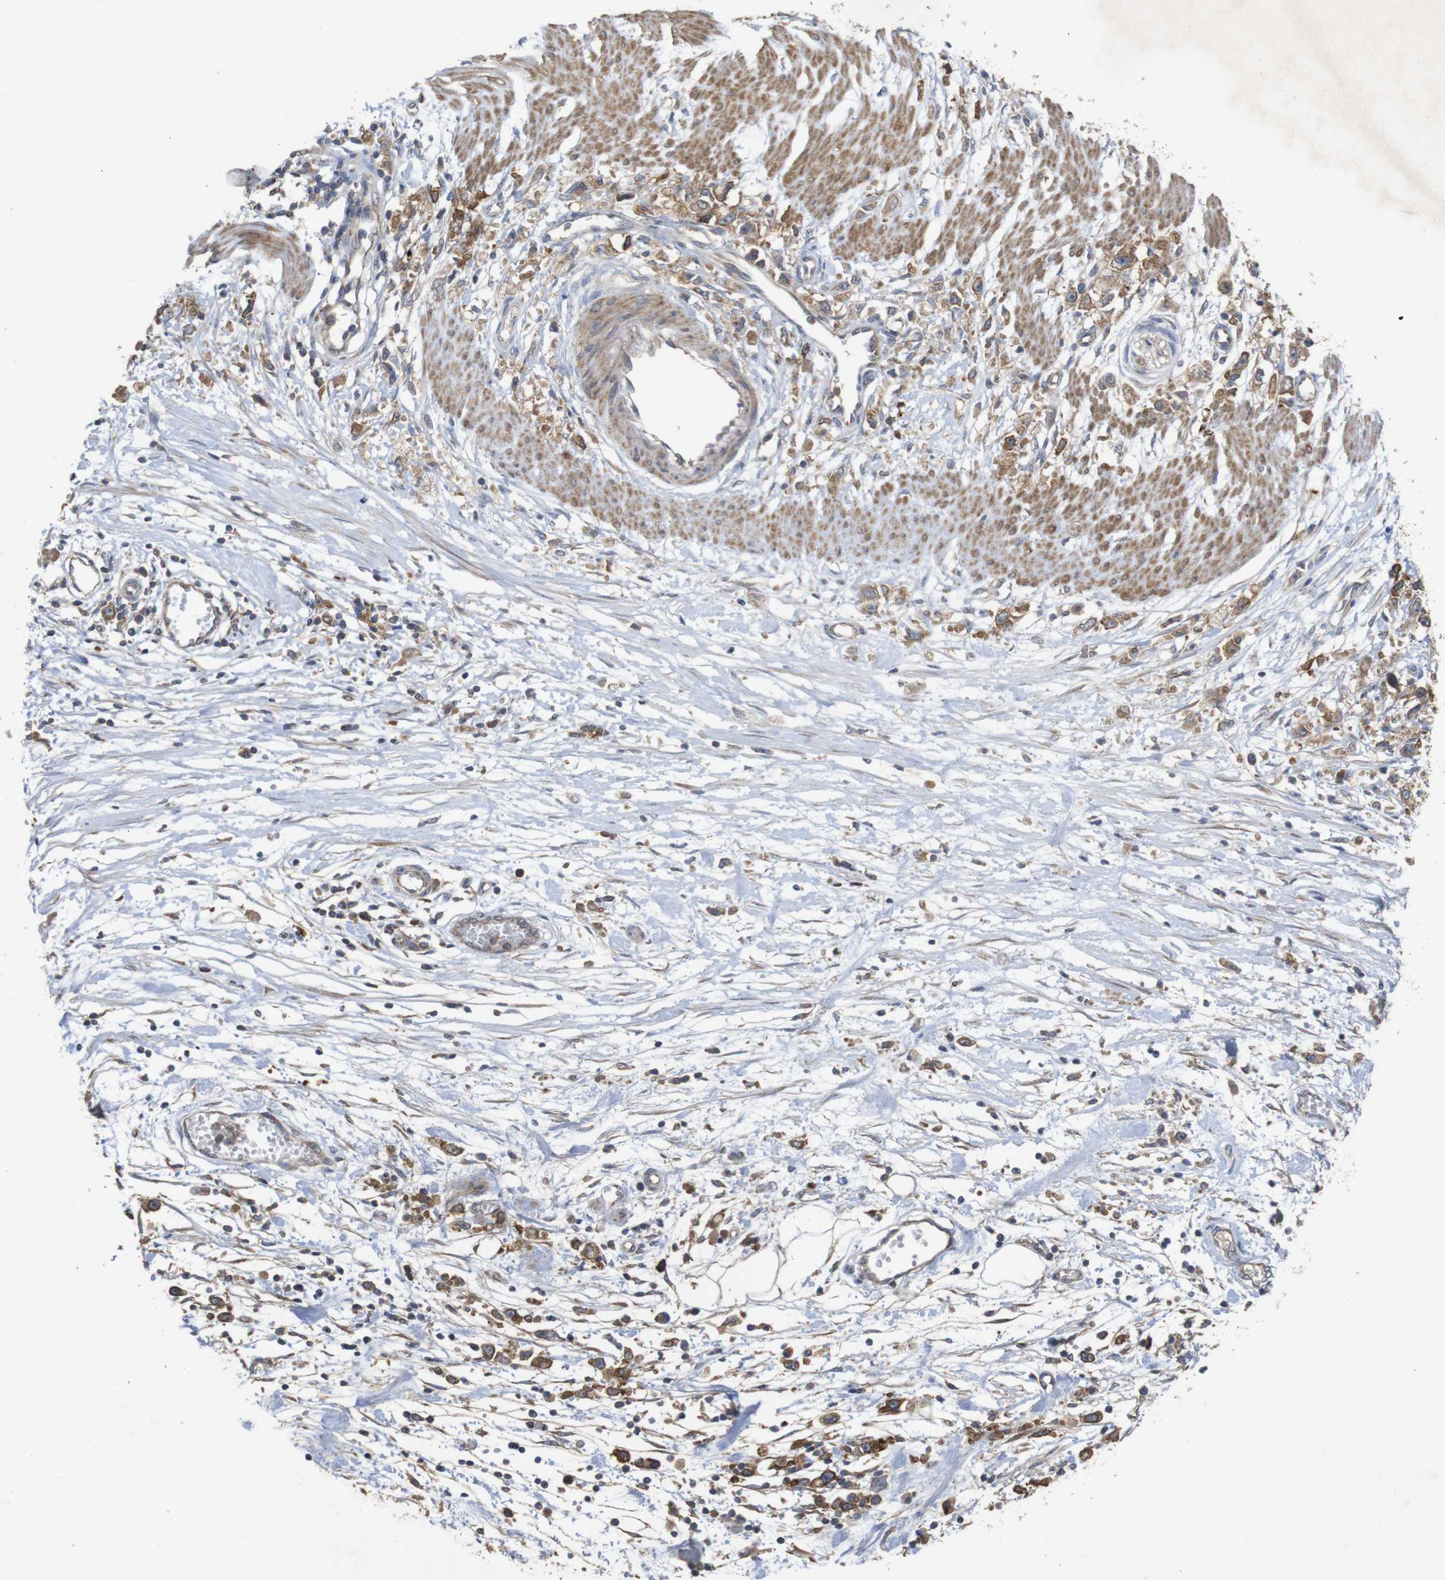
{"staining": {"intensity": "moderate", "quantity": ">75%", "location": "cytoplasmic/membranous"}, "tissue": "stomach cancer", "cell_type": "Tumor cells", "image_type": "cancer", "snomed": [{"axis": "morphology", "description": "Adenocarcinoma, NOS"}, {"axis": "topography", "description": "Stomach"}], "caption": "Immunohistochemical staining of human stomach cancer shows medium levels of moderate cytoplasmic/membranous positivity in about >75% of tumor cells.", "gene": "KCNS3", "patient": {"sex": "female", "age": 59}}